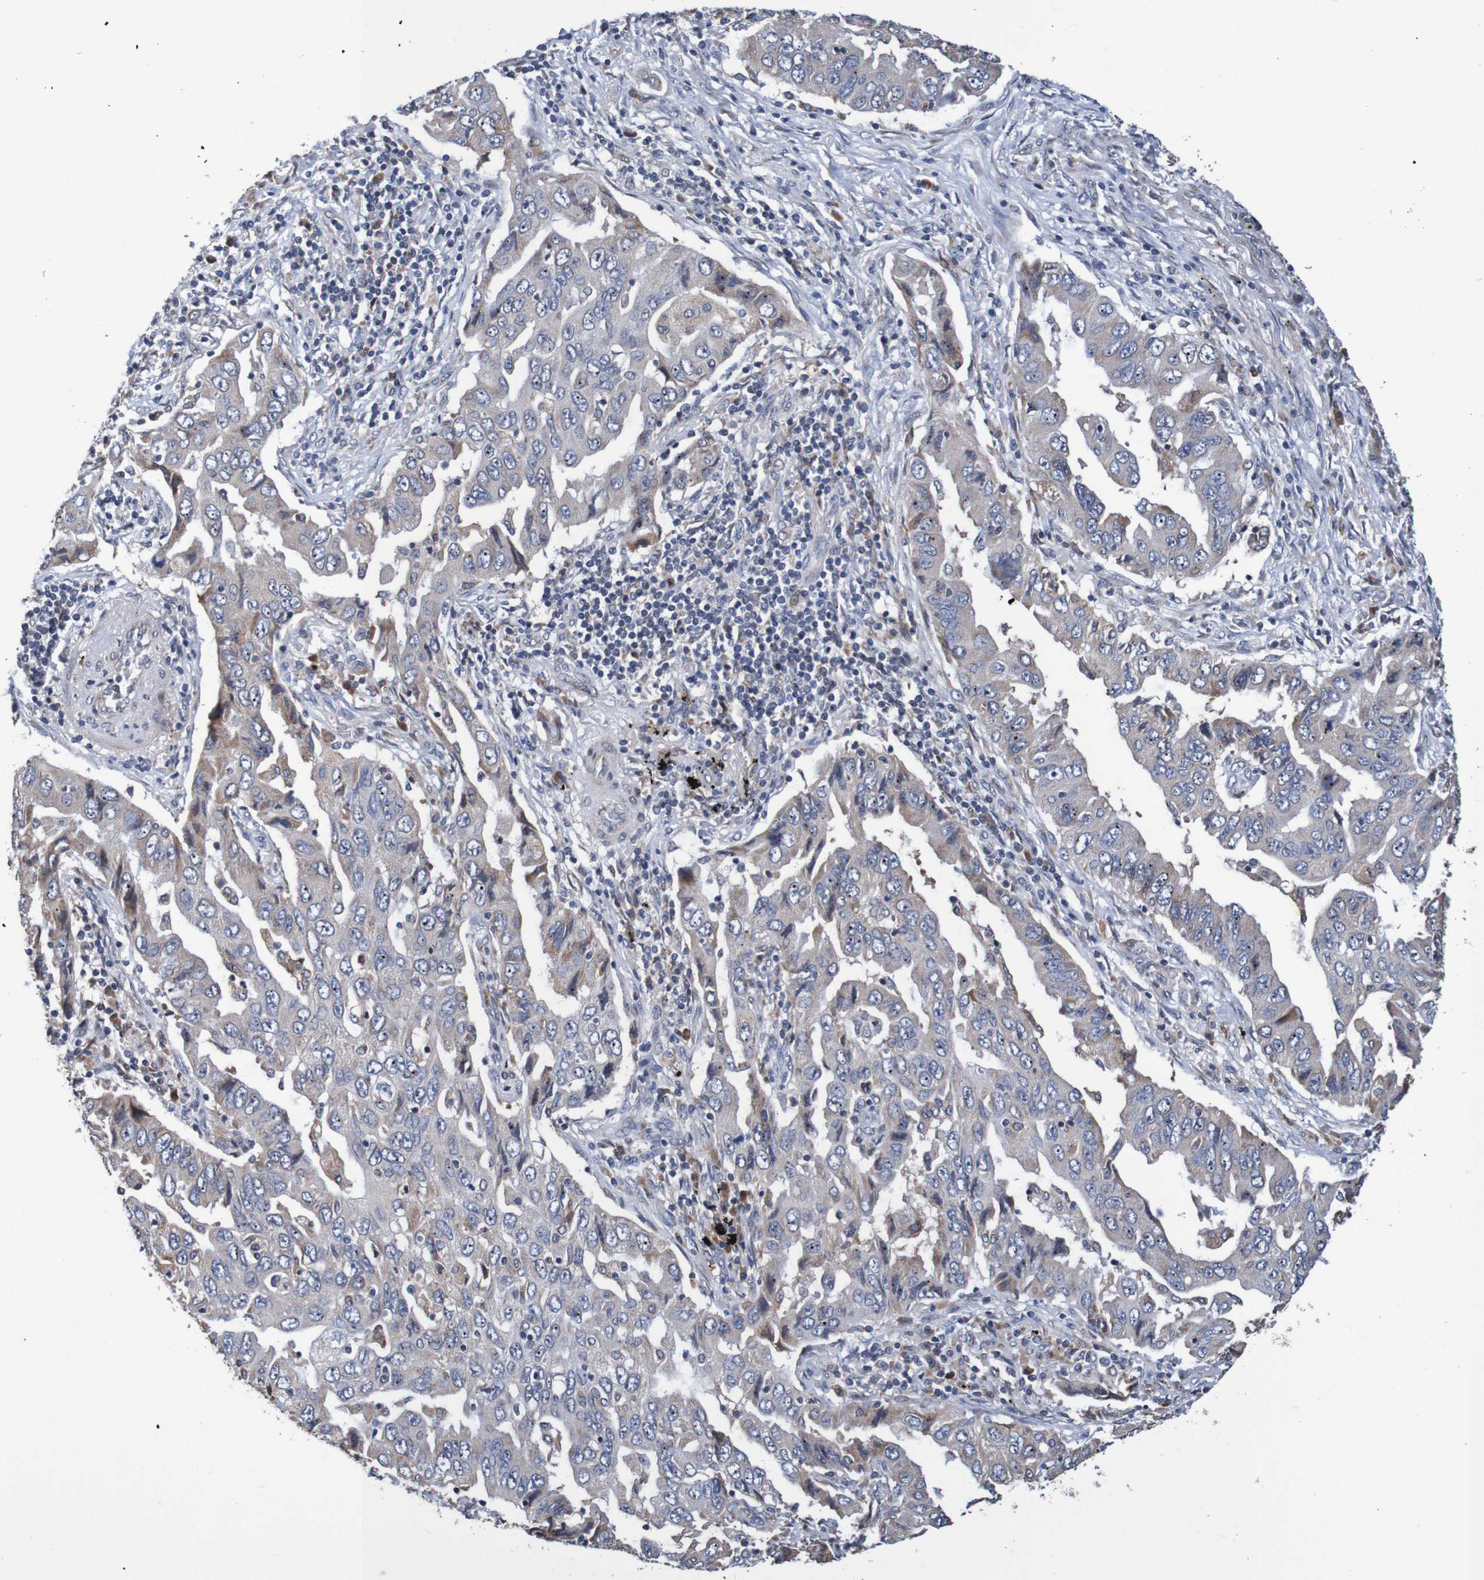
{"staining": {"intensity": "moderate", "quantity": "25%-75%", "location": "cytoplasmic/membranous"}, "tissue": "lung cancer", "cell_type": "Tumor cells", "image_type": "cancer", "snomed": [{"axis": "morphology", "description": "Adenocarcinoma, NOS"}, {"axis": "topography", "description": "Lung"}], "caption": "DAB immunohistochemical staining of adenocarcinoma (lung) displays moderate cytoplasmic/membranous protein staining in approximately 25%-75% of tumor cells.", "gene": "FIBP", "patient": {"sex": "female", "age": 65}}